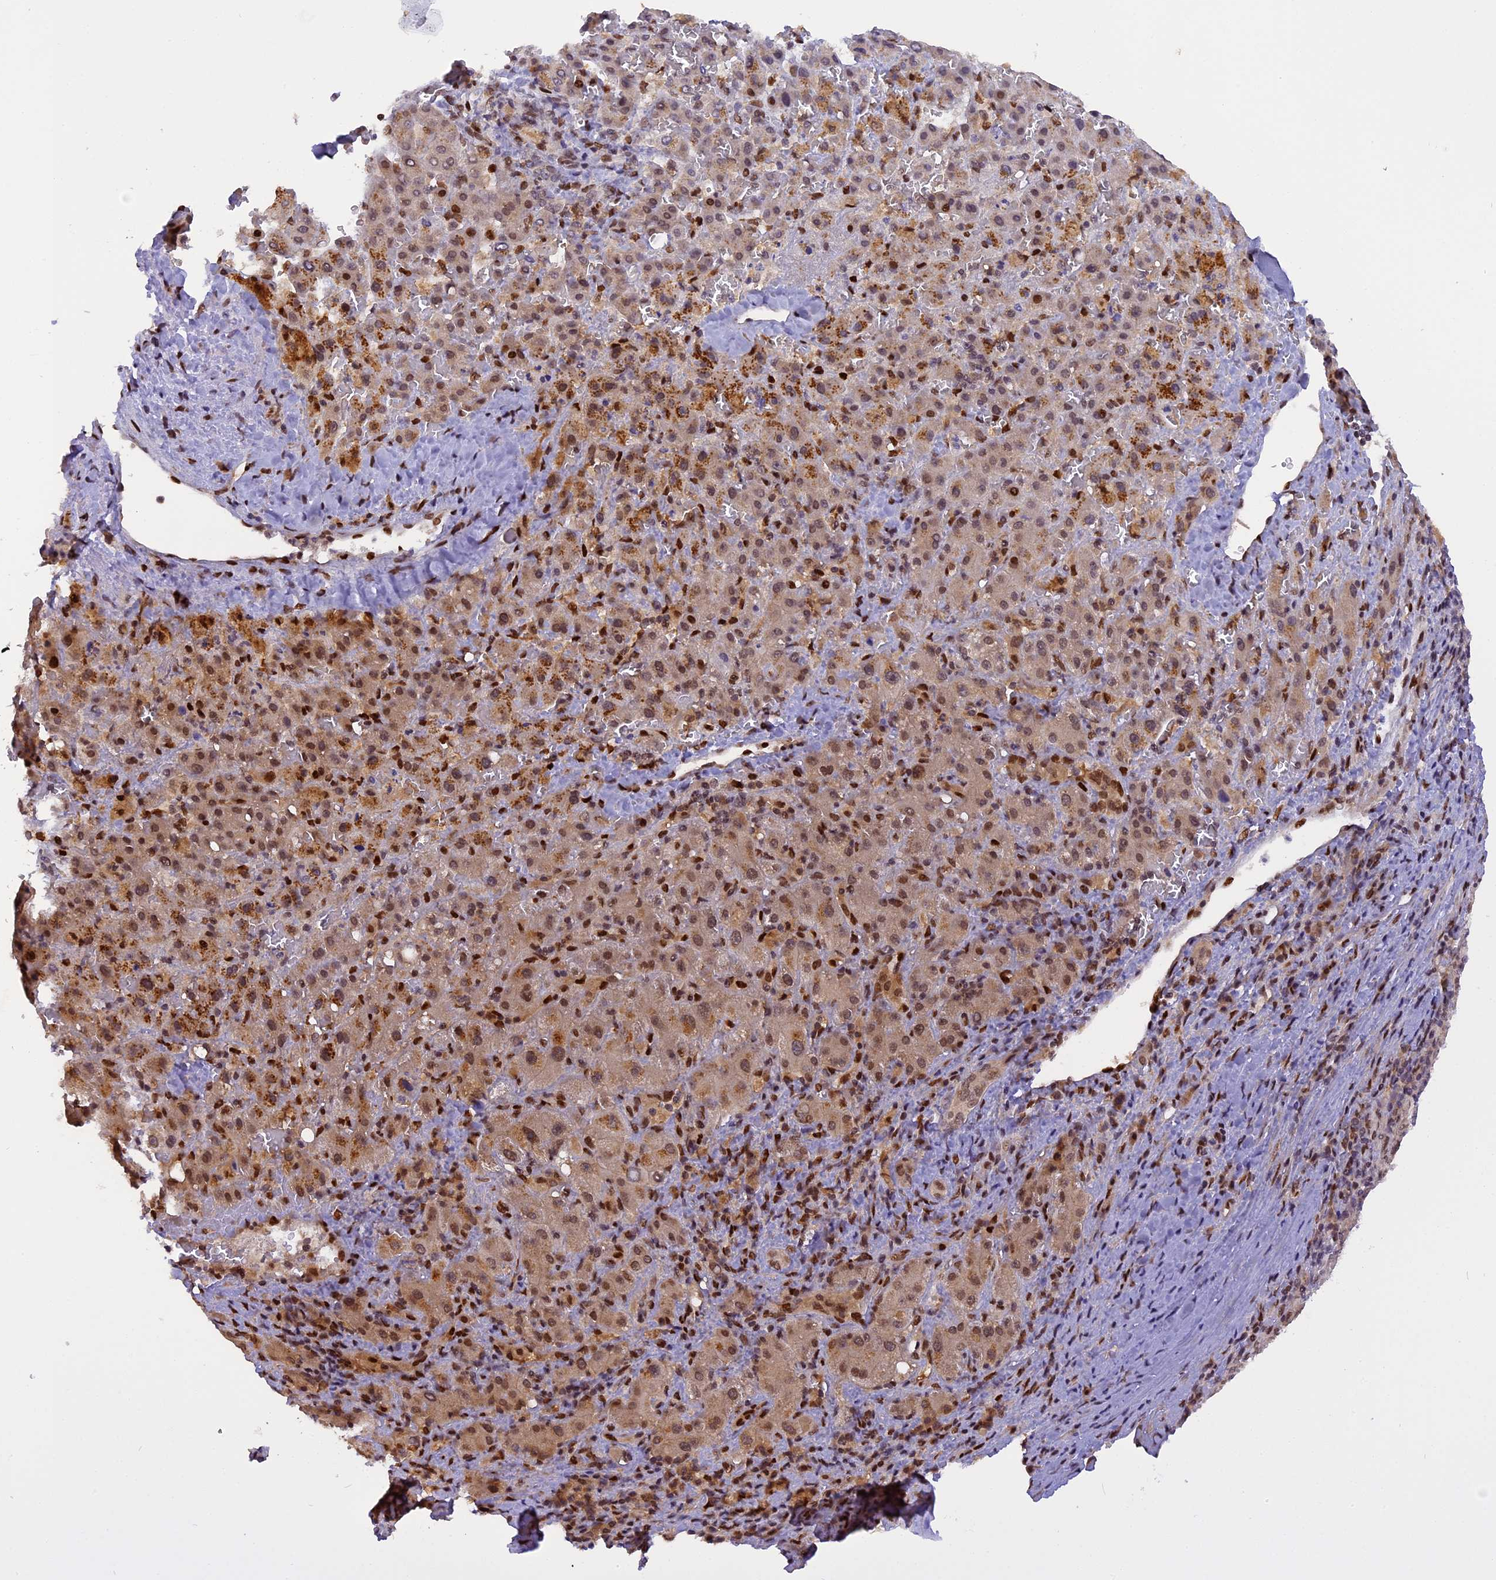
{"staining": {"intensity": "moderate", "quantity": "25%-75%", "location": "cytoplasmic/membranous,nuclear"}, "tissue": "liver cancer", "cell_type": "Tumor cells", "image_type": "cancer", "snomed": [{"axis": "morphology", "description": "Carcinoma, Hepatocellular, NOS"}, {"axis": "topography", "description": "Liver"}], "caption": "Moderate cytoplasmic/membranous and nuclear protein expression is identified in approximately 25%-75% of tumor cells in liver cancer.", "gene": "RABGGTA", "patient": {"sex": "female", "age": 58}}